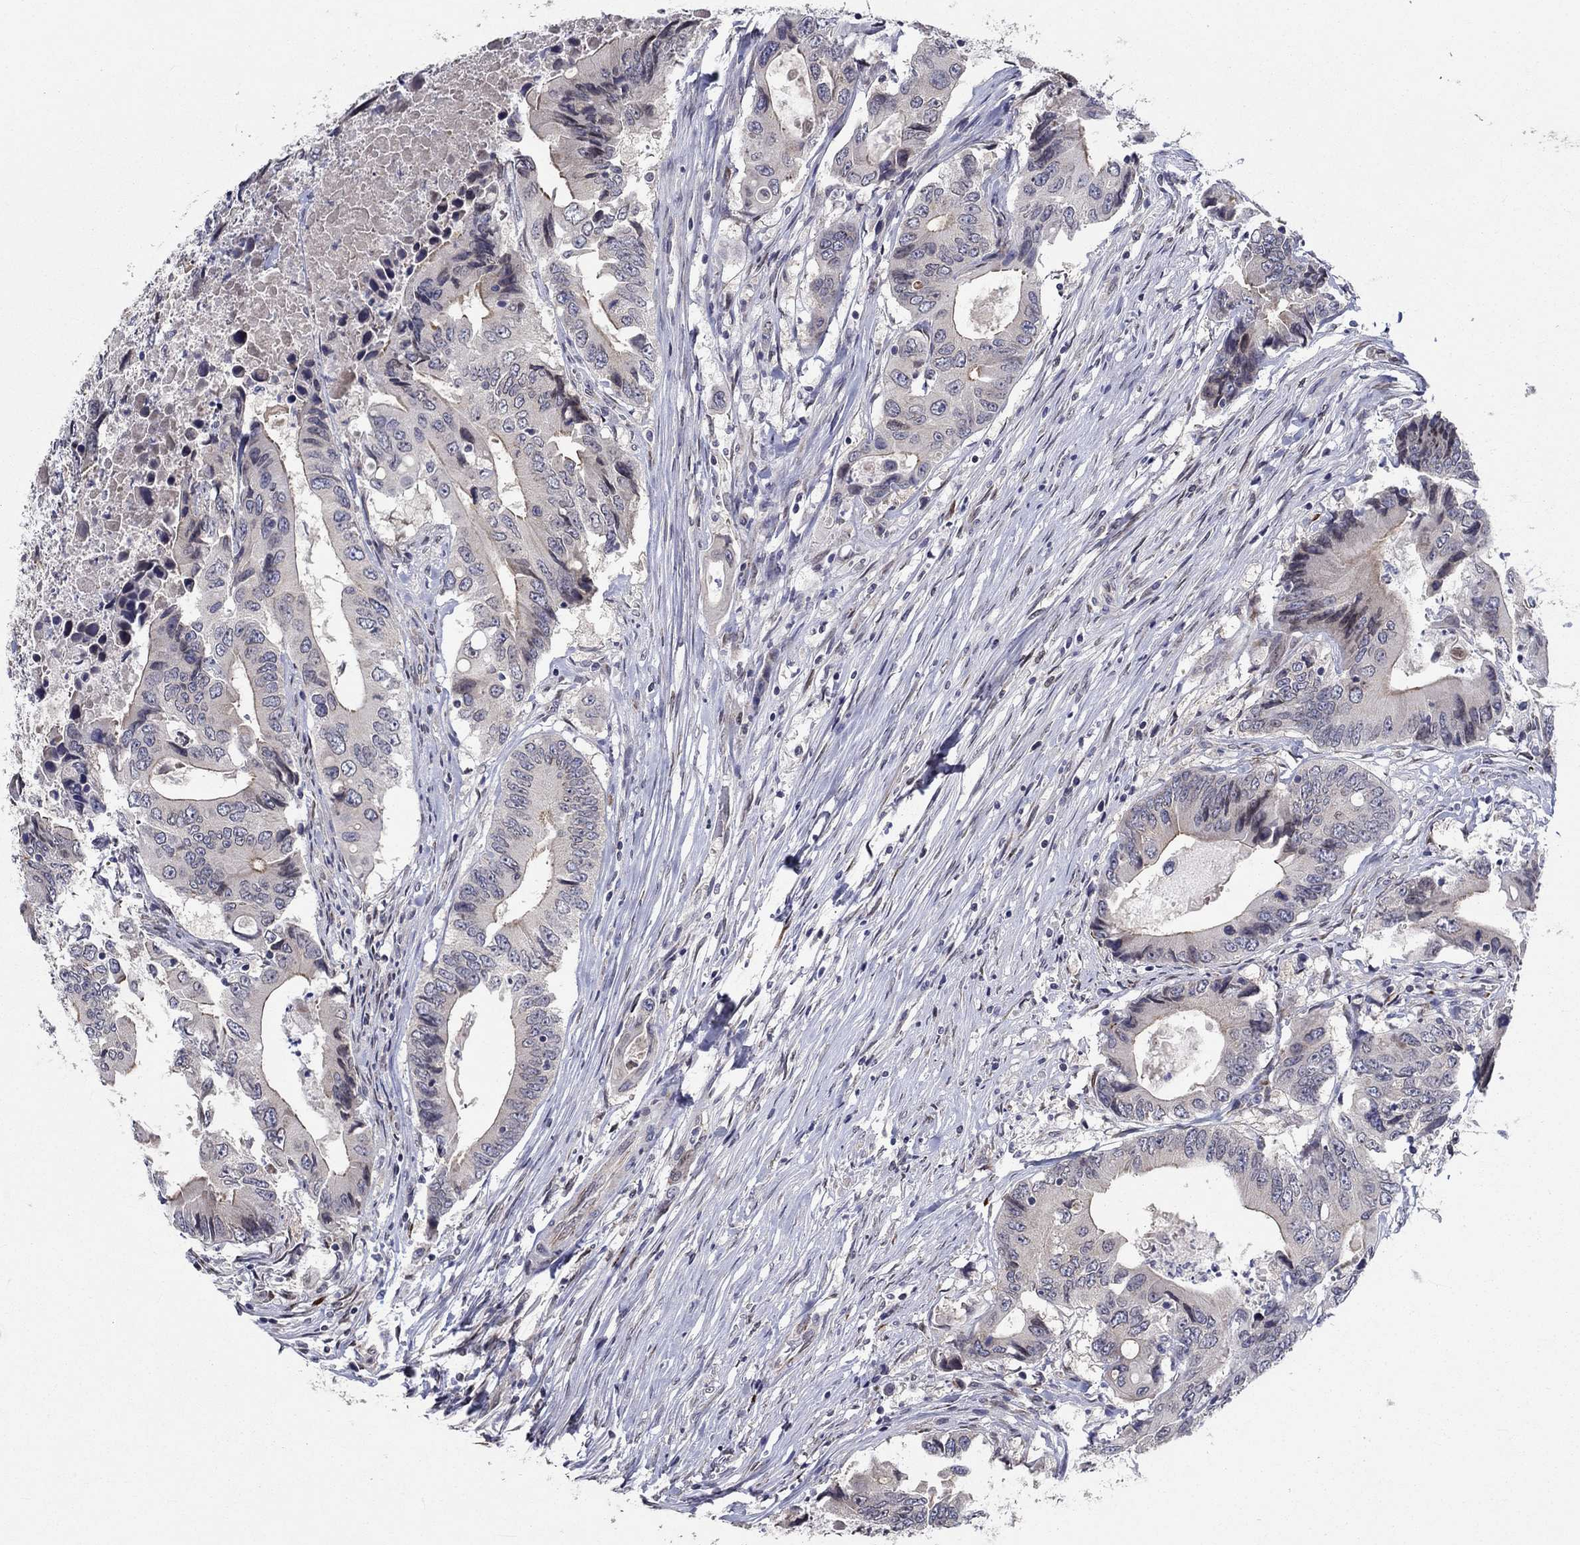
{"staining": {"intensity": "strong", "quantity": "<25%", "location": "cytoplasmic/membranous"}, "tissue": "colorectal cancer", "cell_type": "Tumor cells", "image_type": "cancer", "snomed": [{"axis": "morphology", "description": "Adenocarcinoma, NOS"}, {"axis": "topography", "description": "Colon"}], "caption": "Adenocarcinoma (colorectal) stained for a protein (brown) exhibits strong cytoplasmic/membranous positive positivity in about <25% of tumor cells.", "gene": "CETN3", "patient": {"sex": "female", "age": 90}}